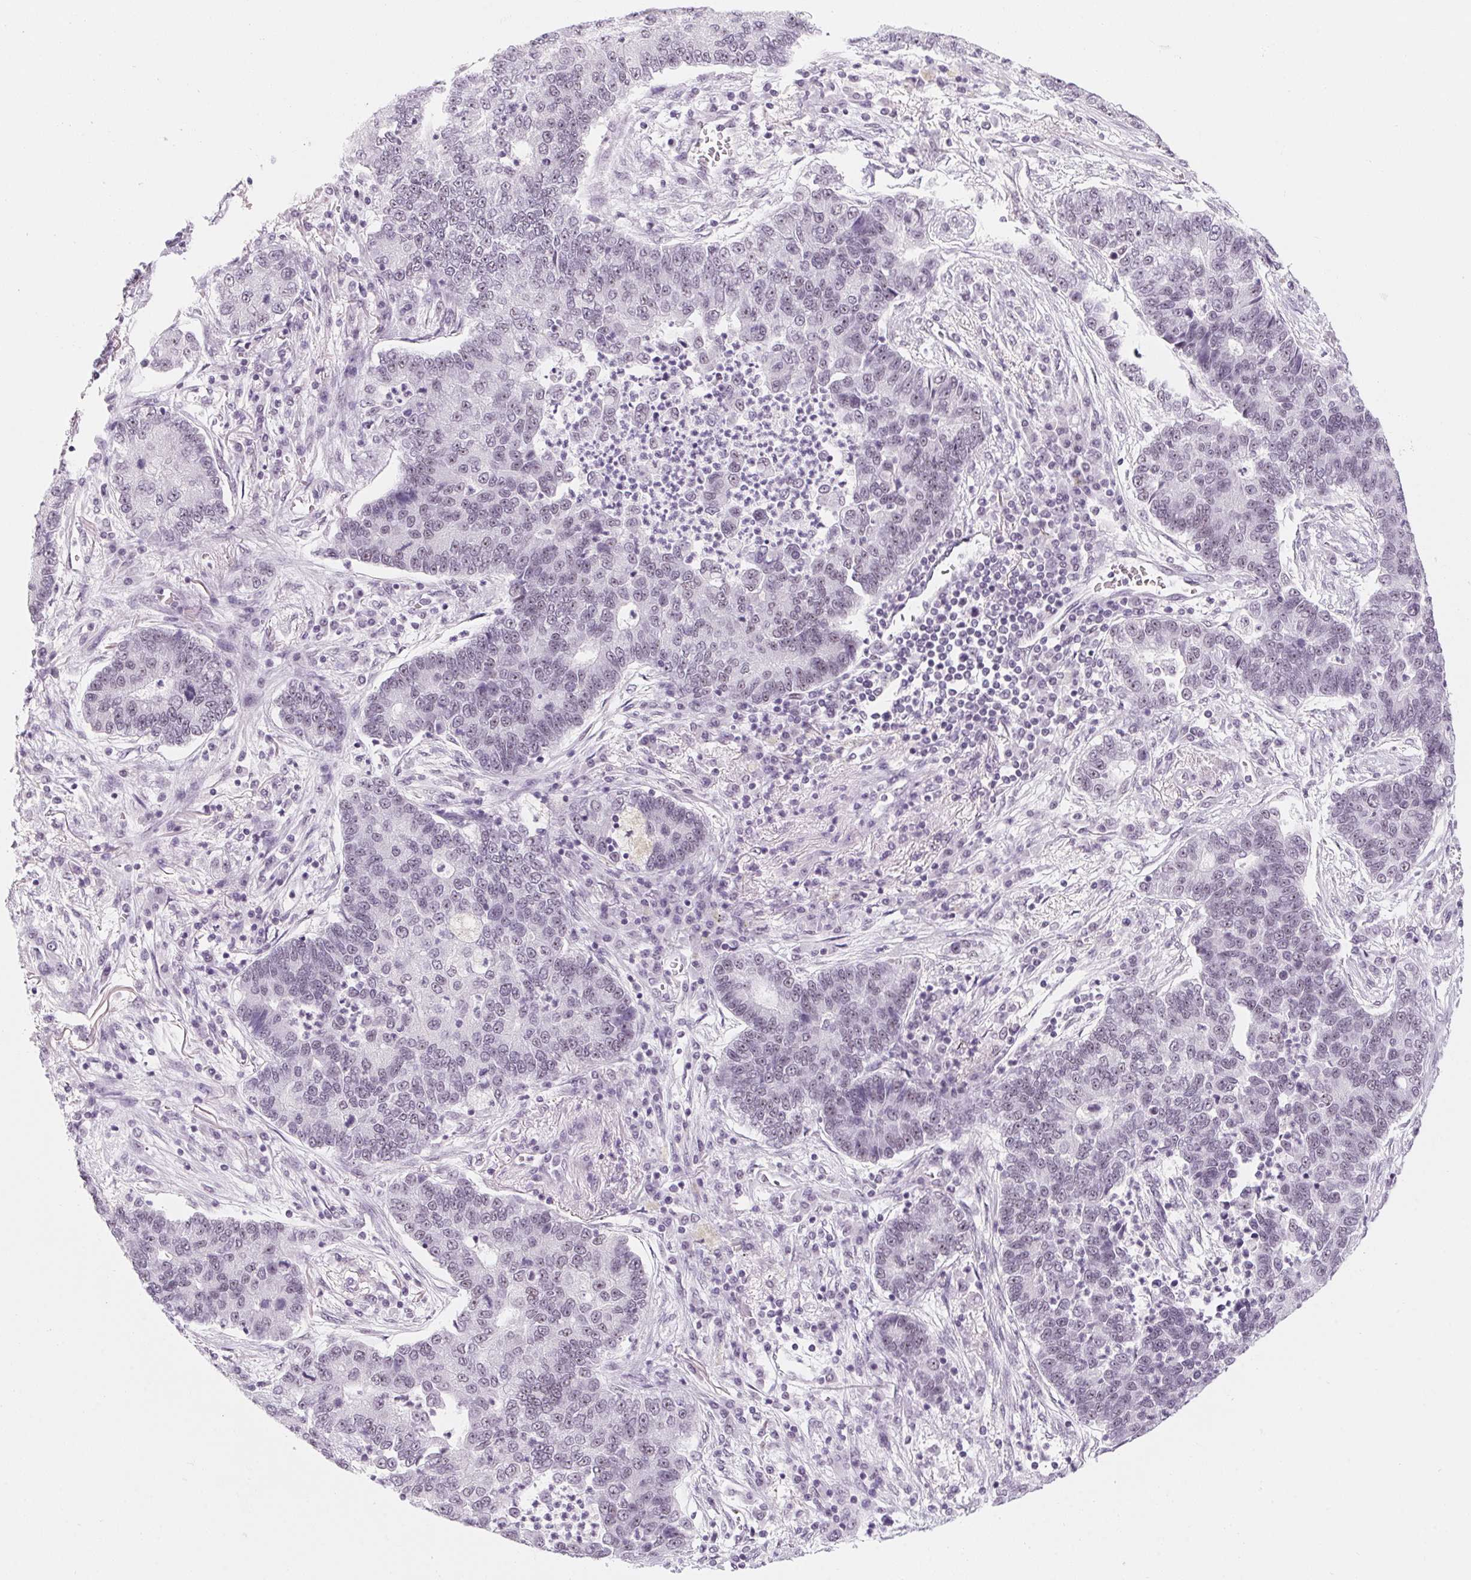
{"staining": {"intensity": "negative", "quantity": "none", "location": "none"}, "tissue": "lung cancer", "cell_type": "Tumor cells", "image_type": "cancer", "snomed": [{"axis": "morphology", "description": "Adenocarcinoma, NOS"}, {"axis": "topography", "description": "Lung"}], "caption": "A high-resolution photomicrograph shows IHC staining of adenocarcinoma (lung), which reveals no significant expression in tumor cells.", "gene": "ZIC4", "patient": {"sex": "female", "age": 57}}